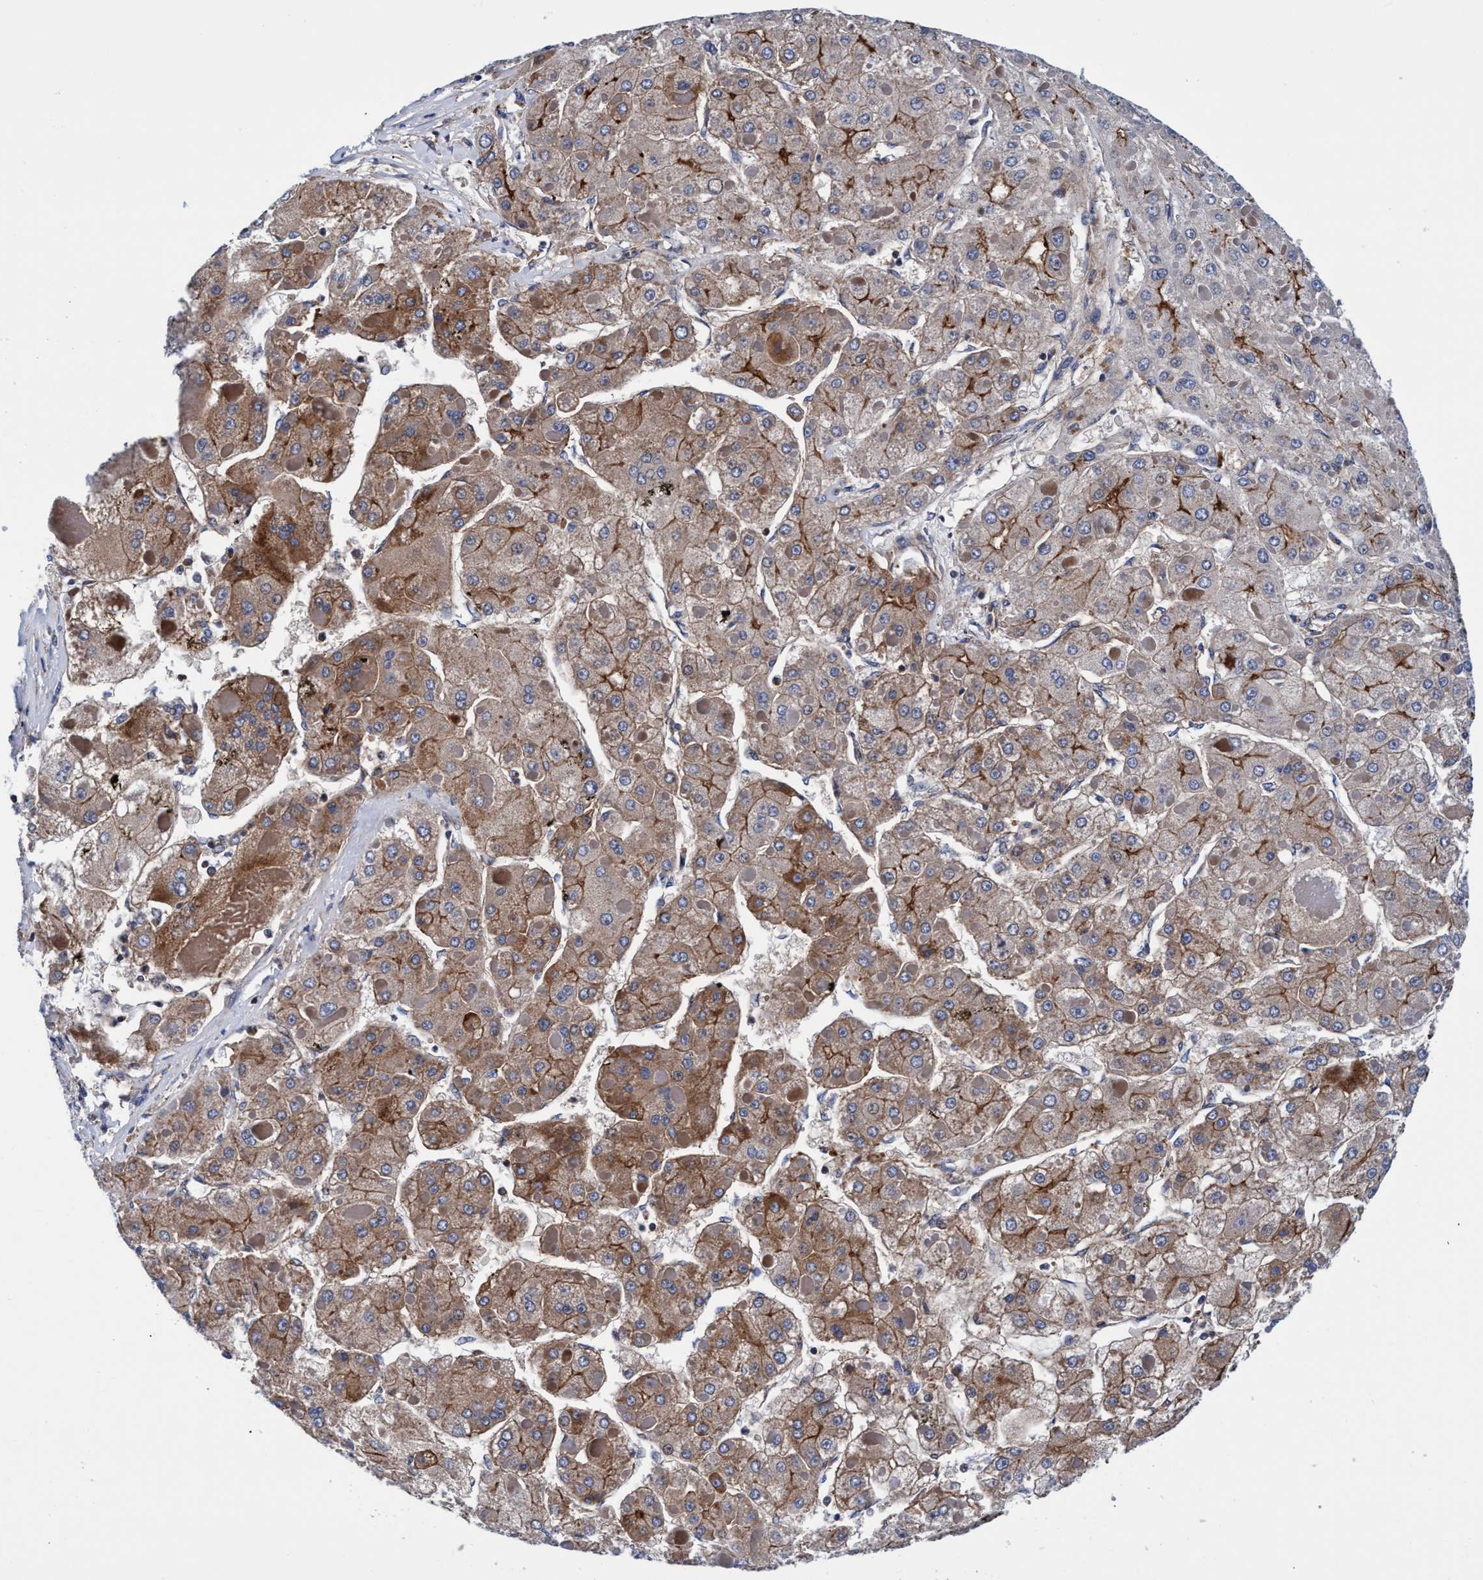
{"staining": {"intensity": "moderate", "quantity": "25%-75%", "location": "cytoplasmic/membranous"}, "tissue": "liver cancer", "cell_type": "Tumor cells", "image_type": "cancer", "snomed": [{"axis": "morphology", "description": "Carcinoma, Hepatocellular, NOS"}, {"axis": "topography", "description": "Liver"}], "caption": "Liver cancer tissue demonstrates moderate cytoplasmic/membranous staining in approximately 25%-75% of tumor cells, visualized by immunohistochemistry.", "gene": "MCM3AP", "patient": {"sex": "female", "age": 73}}